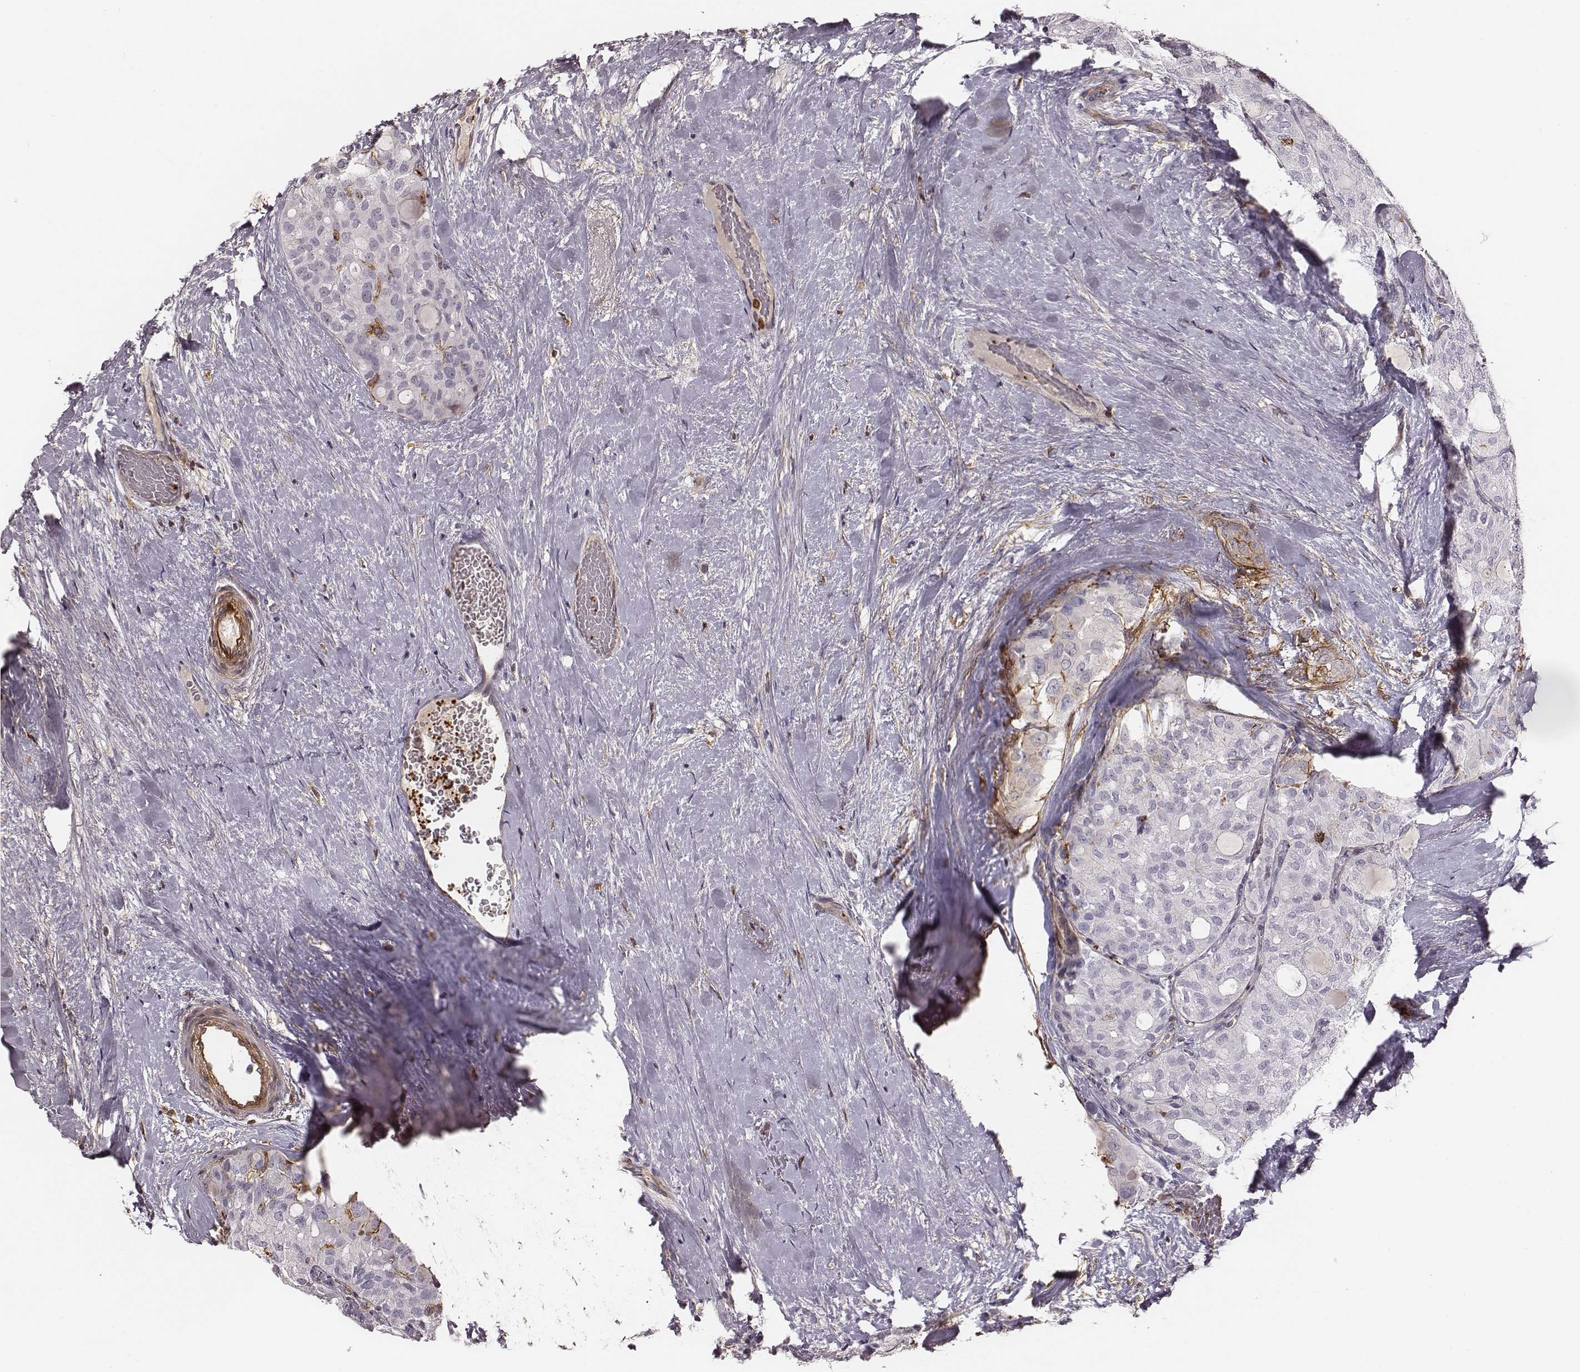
{"staining": {"intensity": "negative", "quantity": "none", "location": "none"}, "tissue": "thyroid cancer", "cell_type": "Tumor cells", "image_type": "cancer", "snomed": [{"axis": "morphology", "description": "Follicular adenoma carcinoma, NOS"}, {"axis": "topography", "description": "Thyroid gland"}], "caption": "A high-resolution image shows immunohistochemistry staining of thyroid cancer (follicular adenoma carcinoma), which reveals no significant positivity in tumor cells.", "gene": "ZYX", "patient": {"sex": "male", "age": 75}}